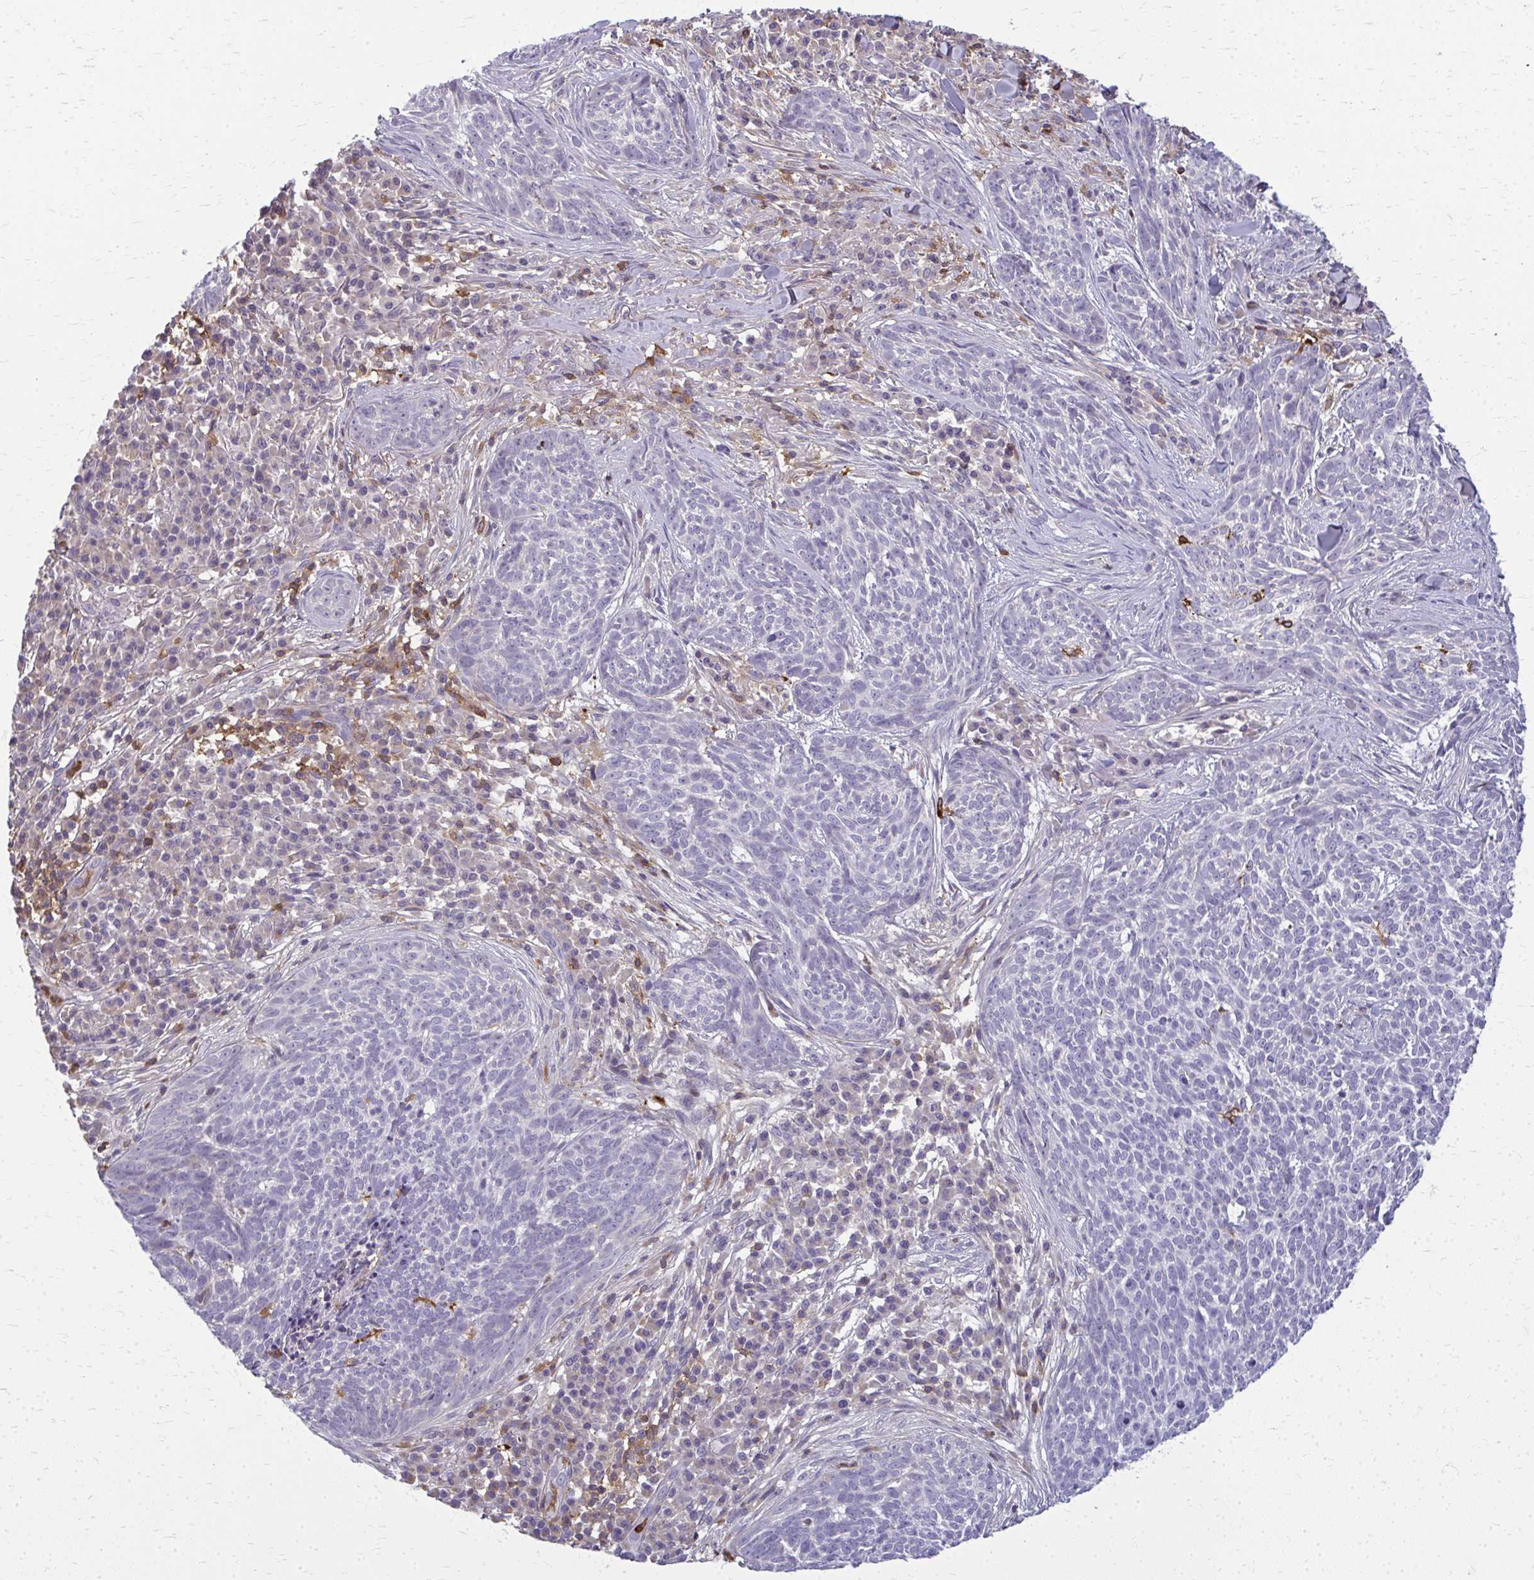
{"staining": {"intensity": "negative", "quantity": "none", "location": "none"}, "tissue": "skin cancer", "cell_type": "Tumor cells", "image_type": "cancer", "snomed": [{"axis": "morphology", "description": "Basal cell carcinoma"}, {"axis": "topography", "description": "Skin"}], "caption": "Skin cancer was stained to show a protein in brown. There is no significant positivity in tumor cells.", "gene": "AP5M1", "patient": {"sex": "female", "age": 93}}